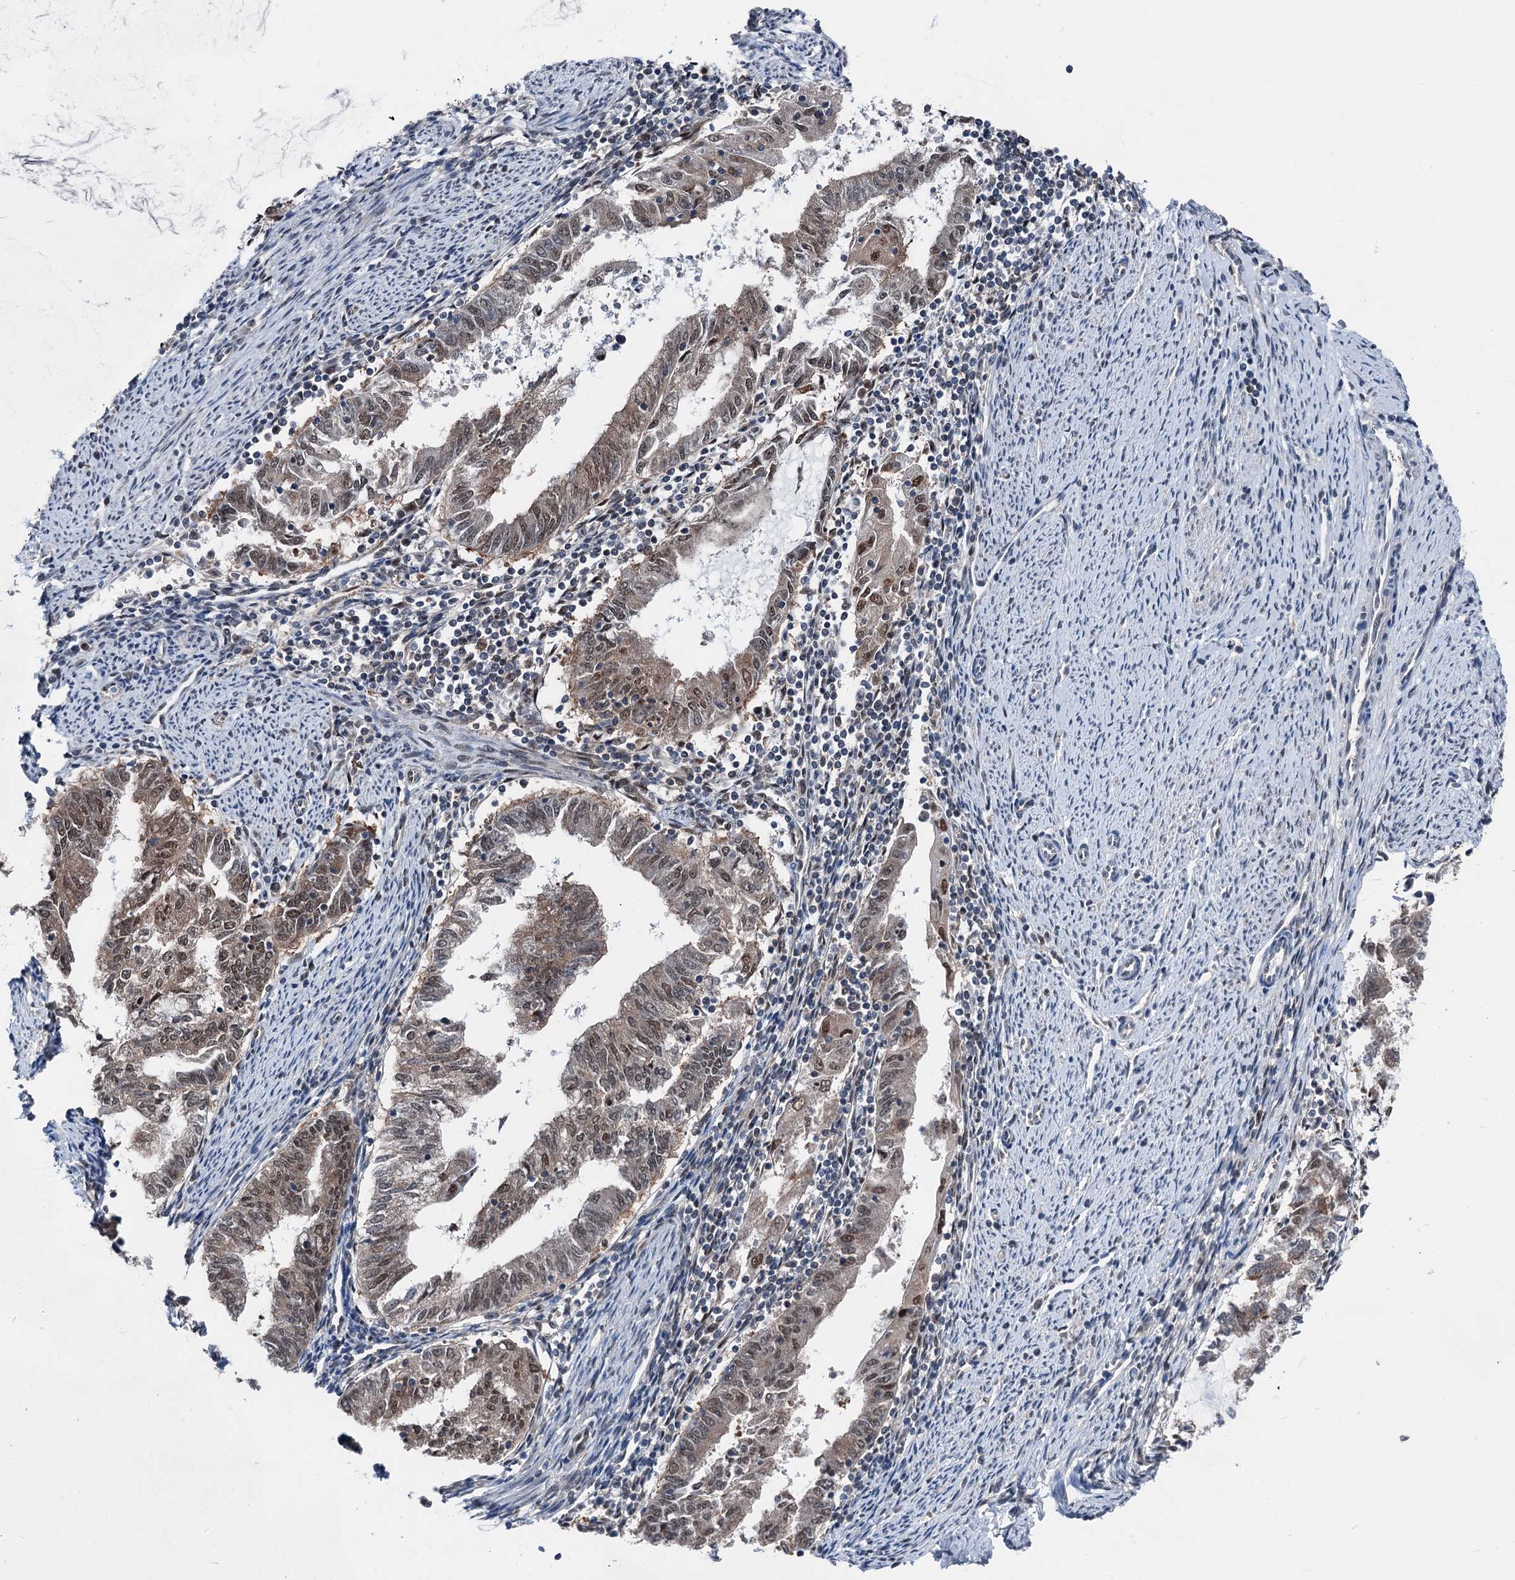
{"staining": {"intensity": "moderate", "quantity": "25%-75%", "location": "nuclear"}, "tissue": "endometrial cancer", "cell_type": "Tumor cells", "image_type": "cancer", "snomed": [{"axis": "morphology", "description": "Adenocarcinoma, NOS"}, {"axis": "topography", "description": "Endometrium"}], "caption": "This histopathology image reveals immunohistochemistry staining of adenocarcinoma (endometrial), with medium moderate nuclear positivity in approximately 25%-75% of tumor cells.", "gene": "PSMD13", "patient": {"sex": "female", "age": 79}}